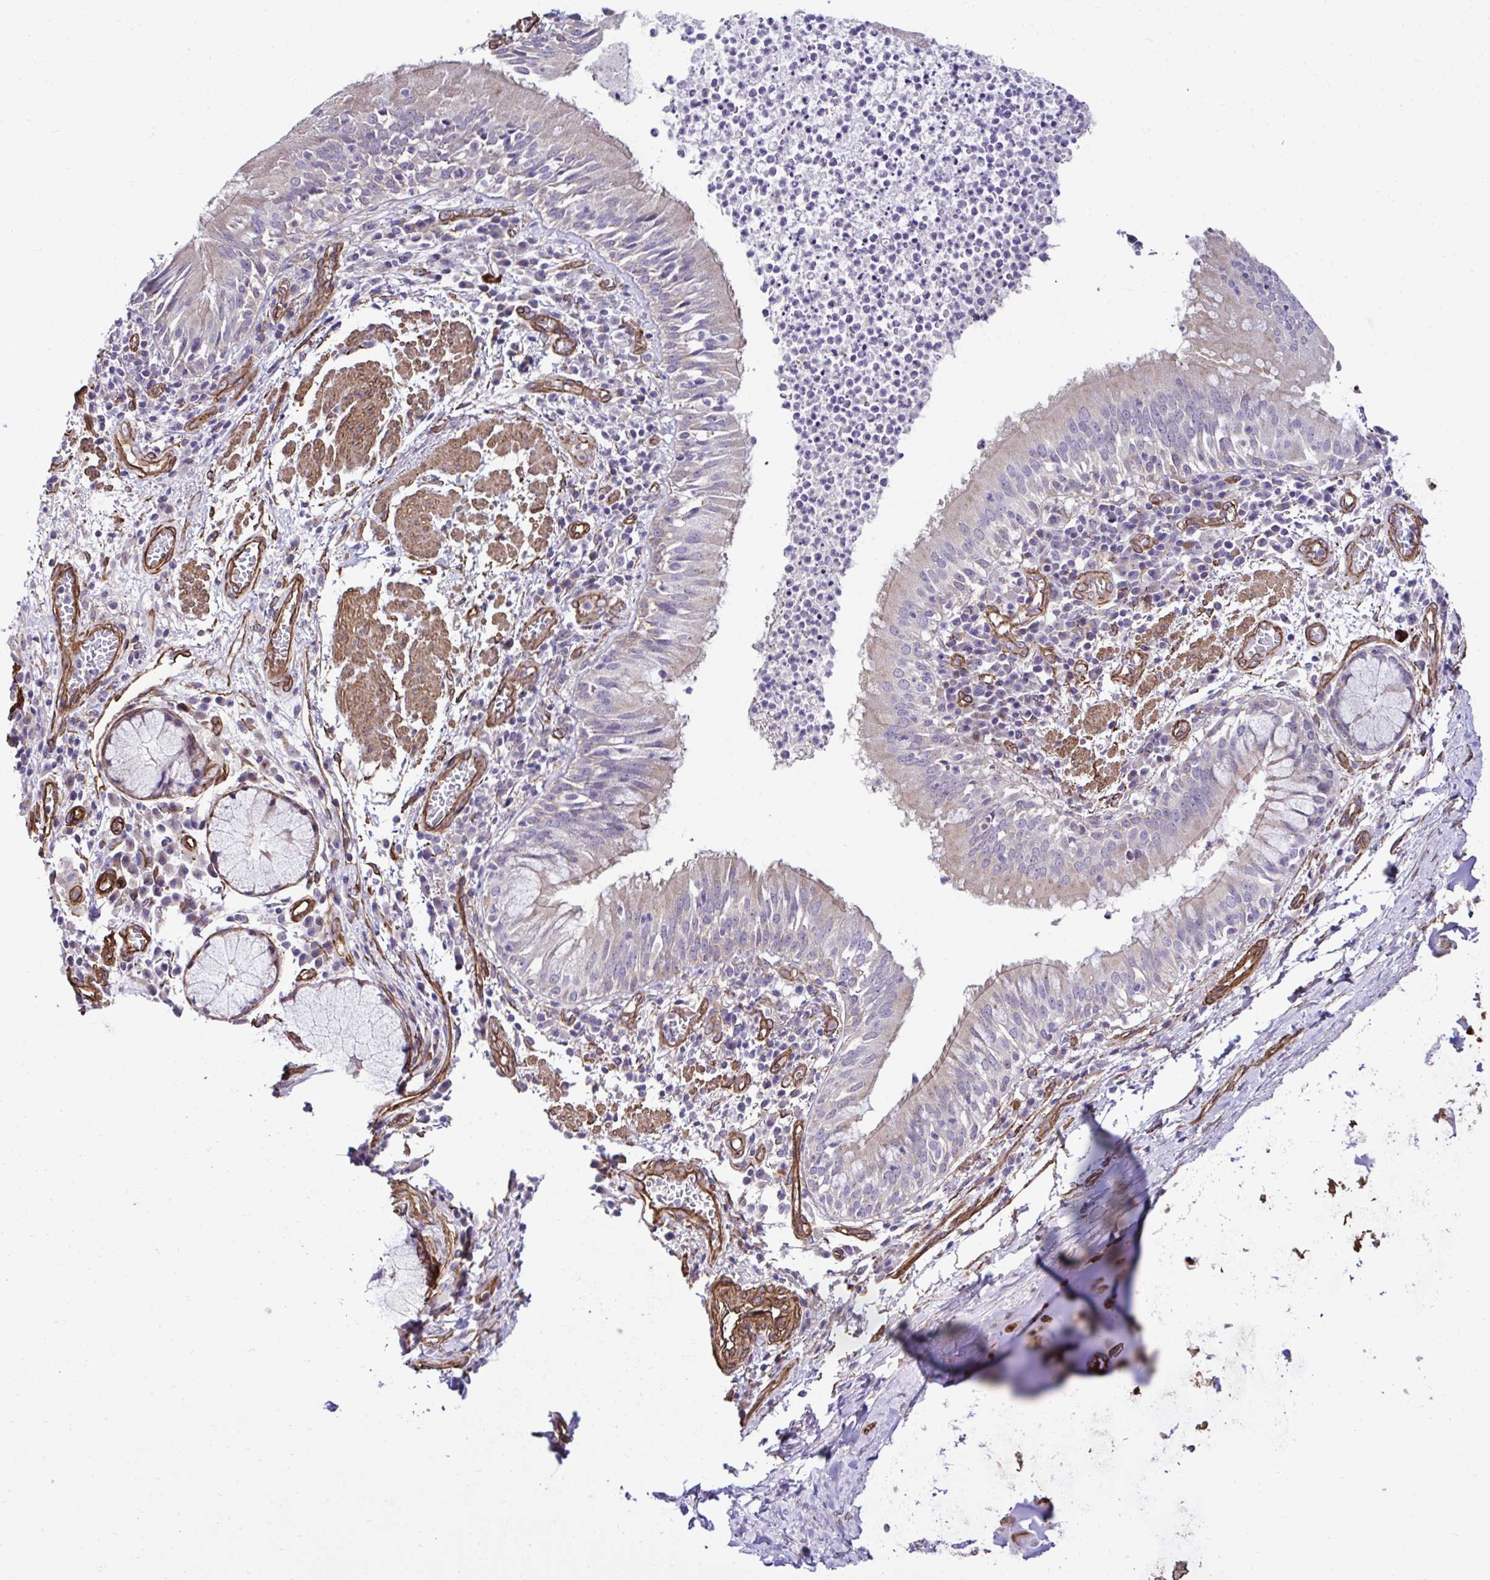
{"staining": {"intensity": "weak", "quantity": "25%-75%", "location": "cytoplasmic/membranous"}, "tissue": "bronchus", "cell_type": "Respiratory epithelial cells", "image_type": "normal", "snomed": [{"axis": "morphology", "description": "Normal tissue, NOS"}, {"axis": "topography", "description": "Lymph node"}, {"axis": "topography", "description": "Bronchus"}], "caption": "Weak cytoplasmic/membranous expression is appreciated in approximately 25%-75% of respiratory epithelial cells in unremarkable bronchus. The staining was performed using DAB (3,3'-diaminobenzidine), with brown indicating positive protein expression. Nuclei are stained blue with hematoxylin.", "gene": "TRIM52", "patient": {"sex": "male", "age": 56}}